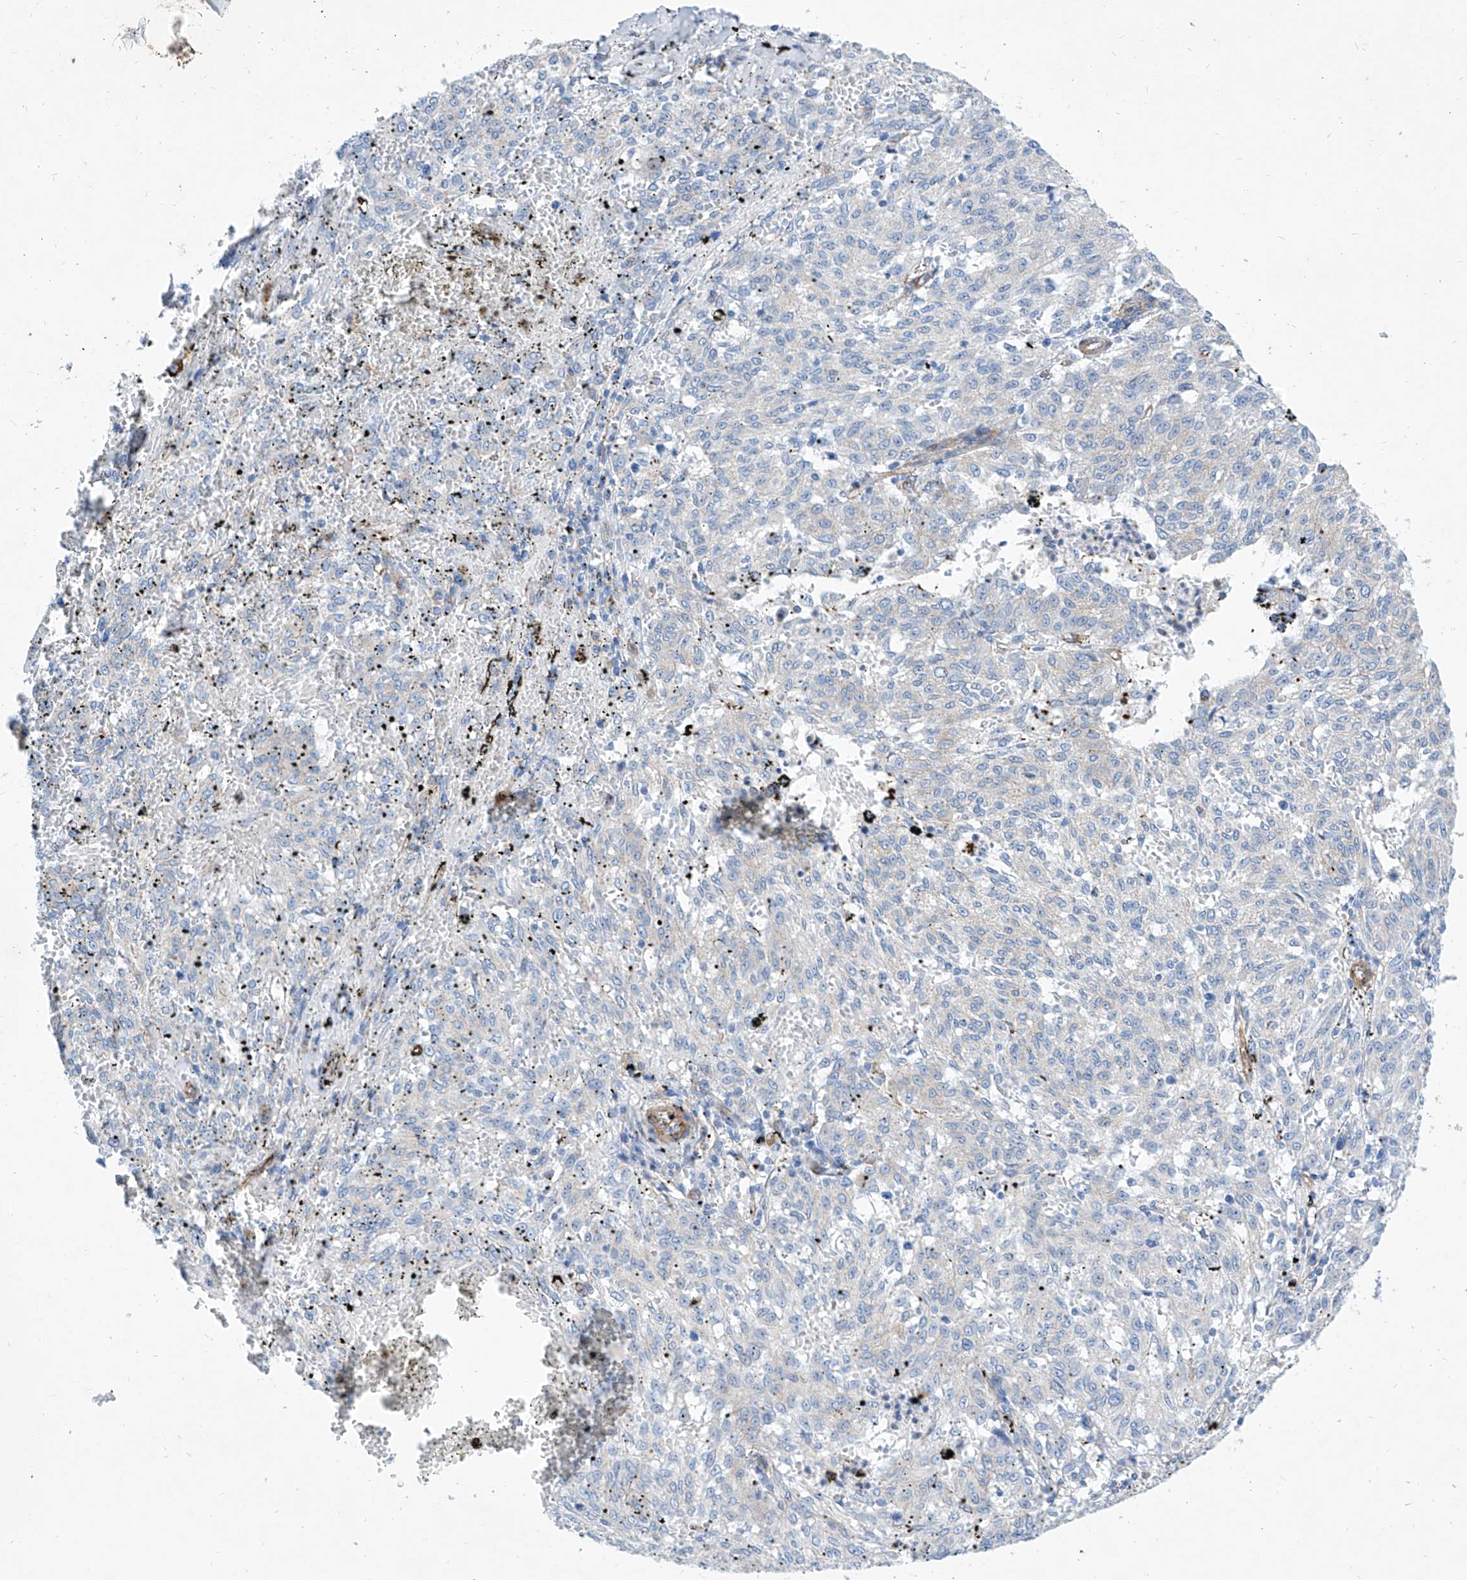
{"staining": {"intensity": "negative", "quantity": "none", "location": "none"}, "tissue": "melanoma", "cell_type": "Tumor cells", "image_type": "cancer", "snomed": [{"axis": "morphology", "description": "Malignant melanoma, NOS"}, {"axis": "topography", "description": "Skin"}], "caption": "DAB immunohistochemical staining of human malignant melanoma shows no significant expression in tumor cells. Brightfield microscopy of immunohistochemistry stained with DAB (brown) and hematoxylin (blue), captured at high magnification.", "gene": "TAS2R60", "patient": {"sex": "female", "age": 72}}